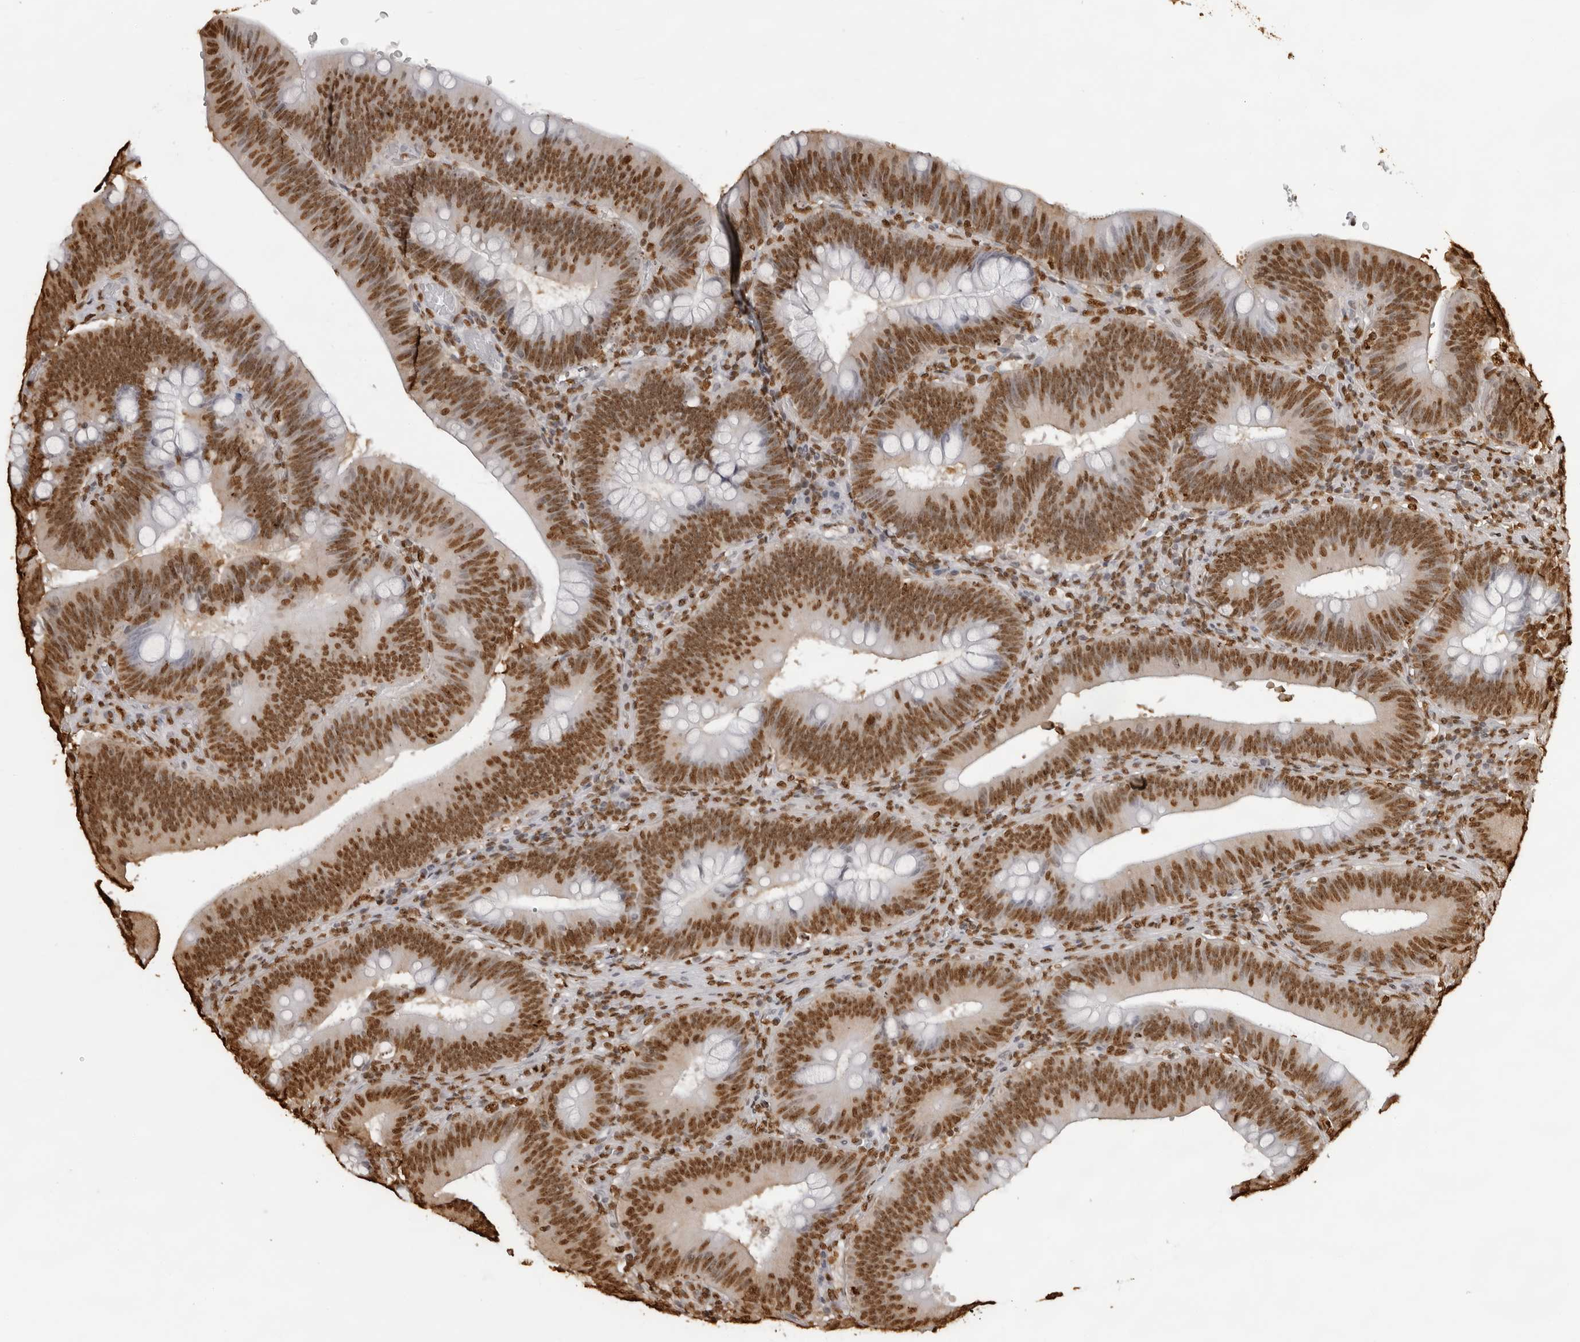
{"staining": {"intensity": "strong", "quantity": ">75%", "location": "nuclear"}, "tissue": "colorectal cancer", "cell_type": "Tumor cells", "image_type": "cancer", "snomed": [{"axis": "morphology", "description": "Normal tissue, NOS"}, {"axis": "topography", "description": "Colon"}], "caption": "High-magnification brightfield microscopy of colorectal cancer stained with DAB (brown) and counterstained with hematoxylin (blue). tumor cells exhibit strong nuclear staining is seen in about>75% of cells.", "gene": "ZFP91", "patient": {"sex": "female", "age": 82}}